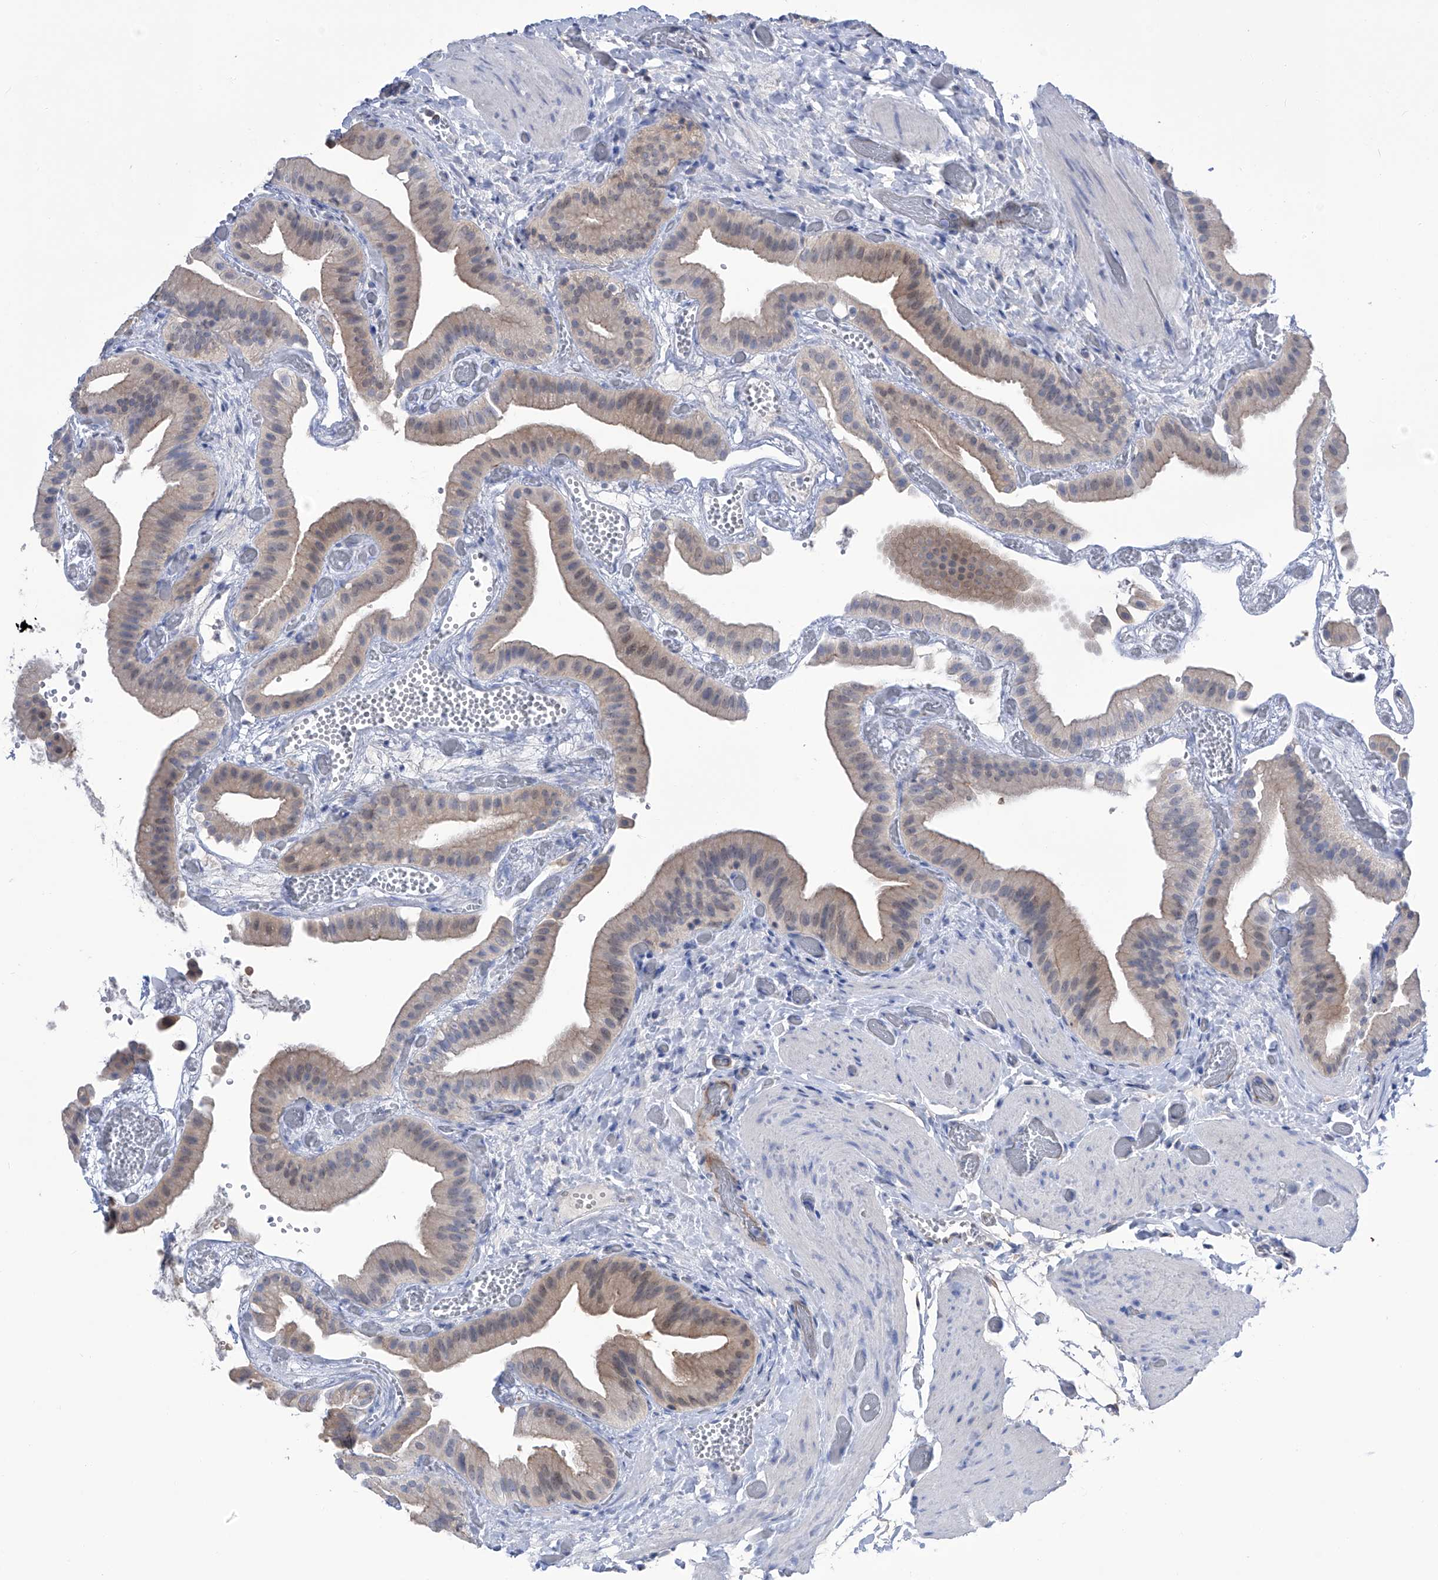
{"staining": {"intensity": "weak", "quantity": "25%-75%", "location": "cytoplasmic/membranous,nuclear"}, "tissue": "gallbladder", "cell_type": "Glandular cells", "image_type": "normal", "snomed": [{"axis": "morphology", "description": "Normal tissue, NOS"}, {"axis": "topography", "description": "Gallbladder"}], "caption": "A brown stain highlights weak cytoplasmic/membranous,nuclear positivity of a protein in glandular cells of normal gallbladder.", "gene": "PGM3", "patient": {"sex": "female", "age": 64}}